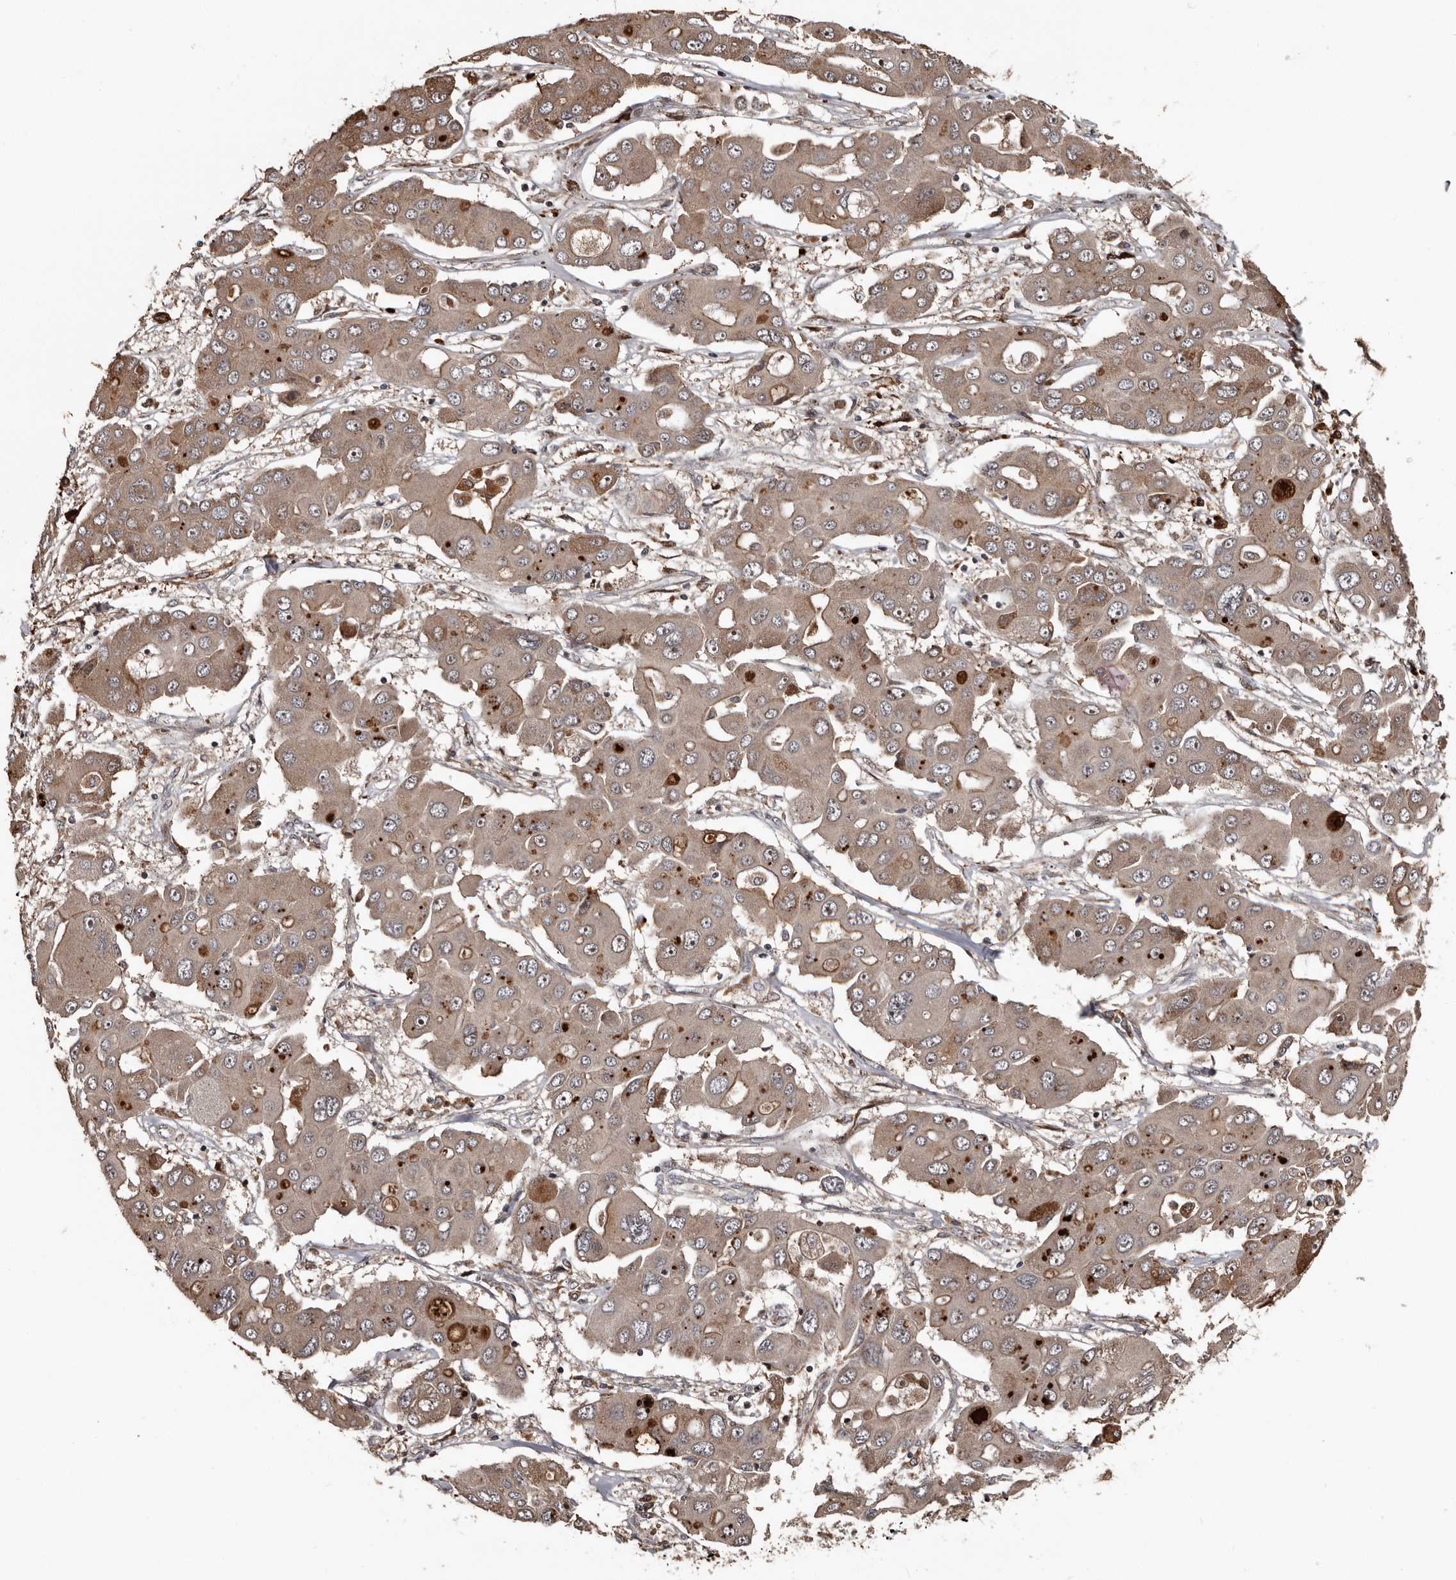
{"staining": {"intensity": "weak", "quantity": ">75%", "location": "cytoplasmic/membranous"}, "tissue": "liver cancer", "cell_type": "Tumor cells", "image_type": "cancer", "snomed": [{"axis": "morphology", "description": "Cholangiocarcinoma"}, {"axis": "topography", "description": "Liver"}], "caption": "Protein analysis of cholangiocarcinoma (liver) tissue exhibits weak cytoplasmic/membranous staining in approximately >75% of tumor cells.", "gene": "SERTAD4", "patient": {"sex": "male", "age": 67}}